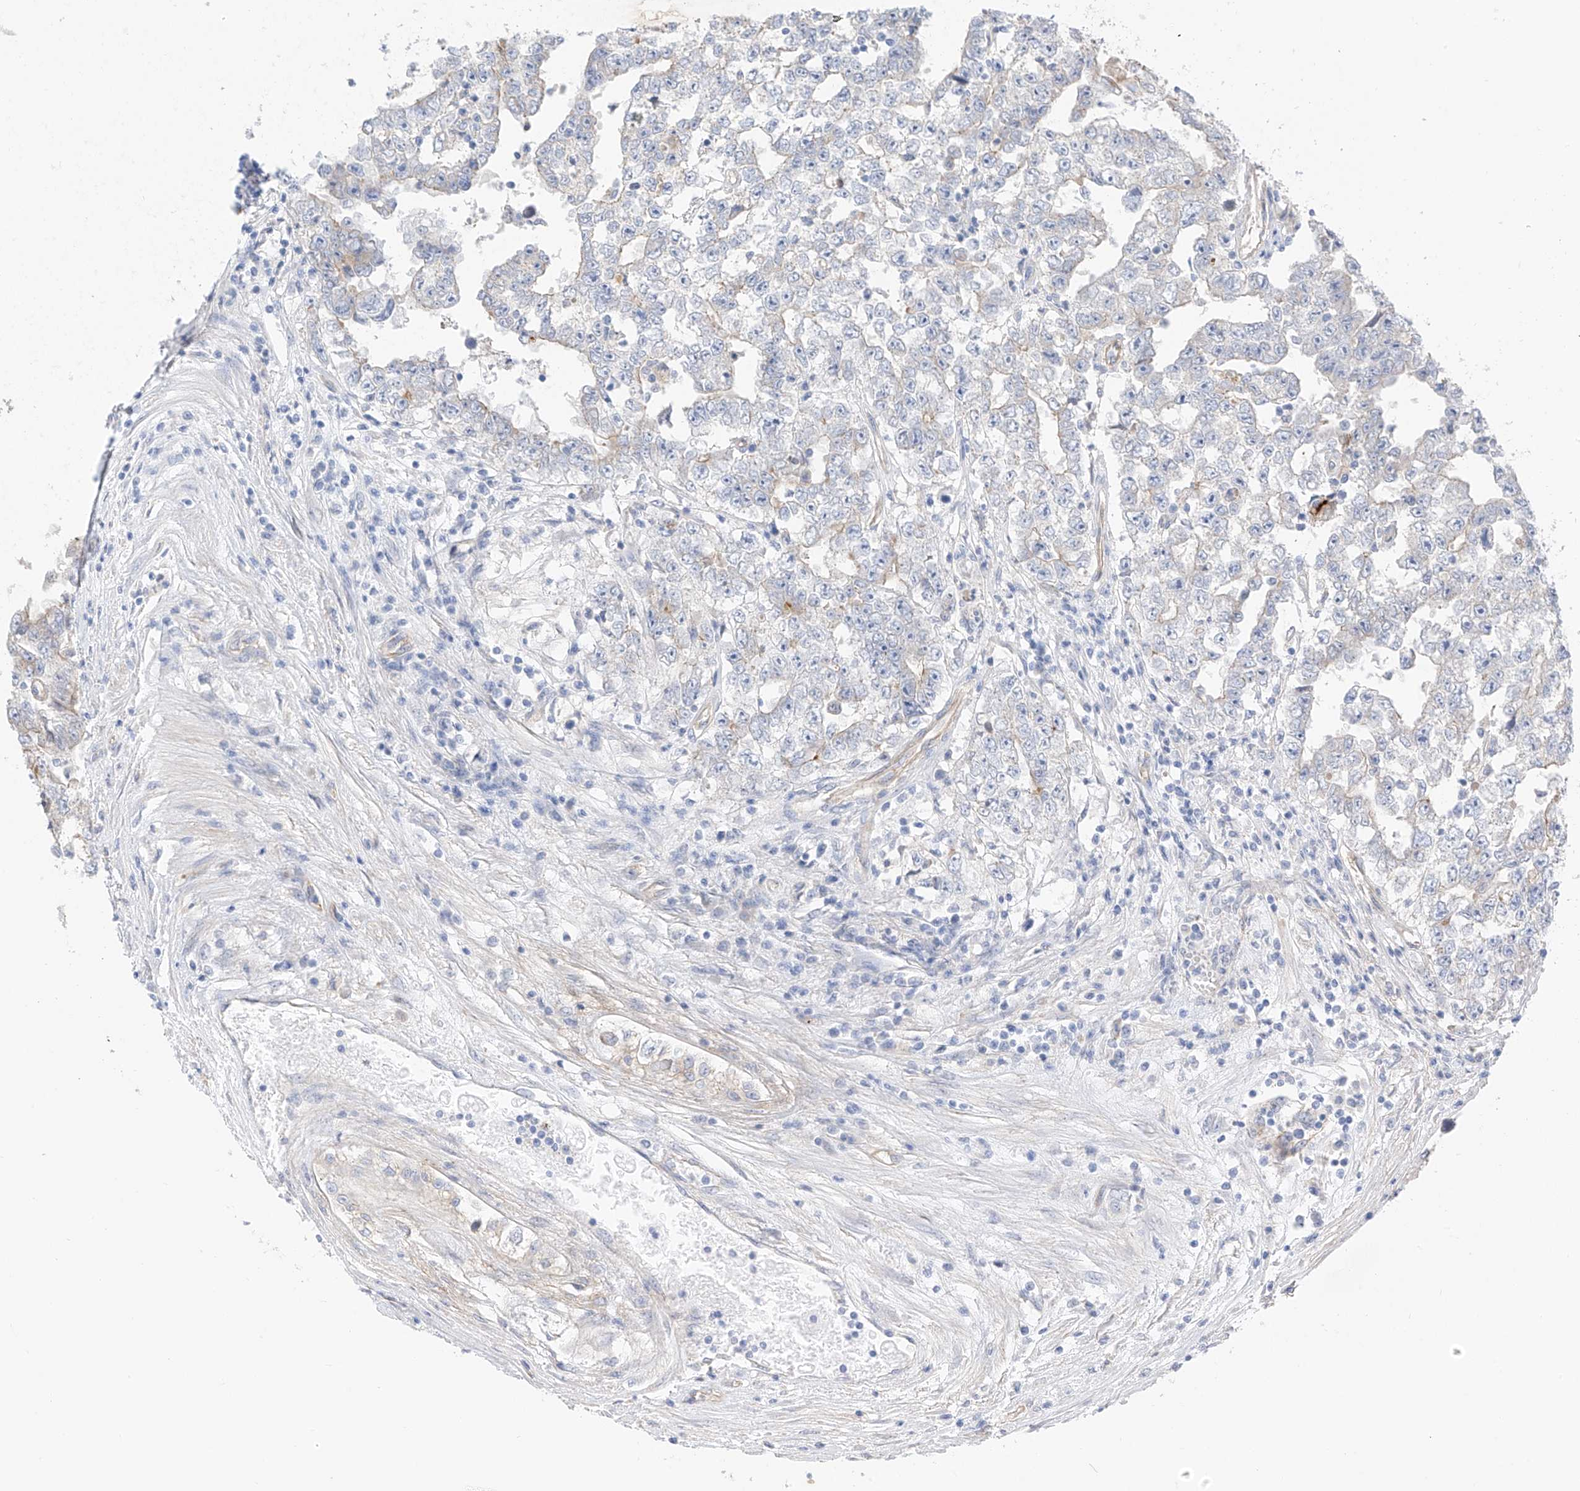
{"staining": {"intensity": "weak", "quantity": "<25%", "location": "cytoplasmic/membranous"}, "tissue": "testis cancer", "cell_type": "Tumor cells", "image_type": "cancer", "snomed": [{"axis": "morphology", "description": "Carcinoma, Embryonal, NOS"}, {"axis": "topography", "description": "Testis"}], "caption": "Tumor cells are negative for brown protein staining in testis embryonal carcinoma.", "gene": "ITGA9", "patient": {"sex": "male", "age": 25}}